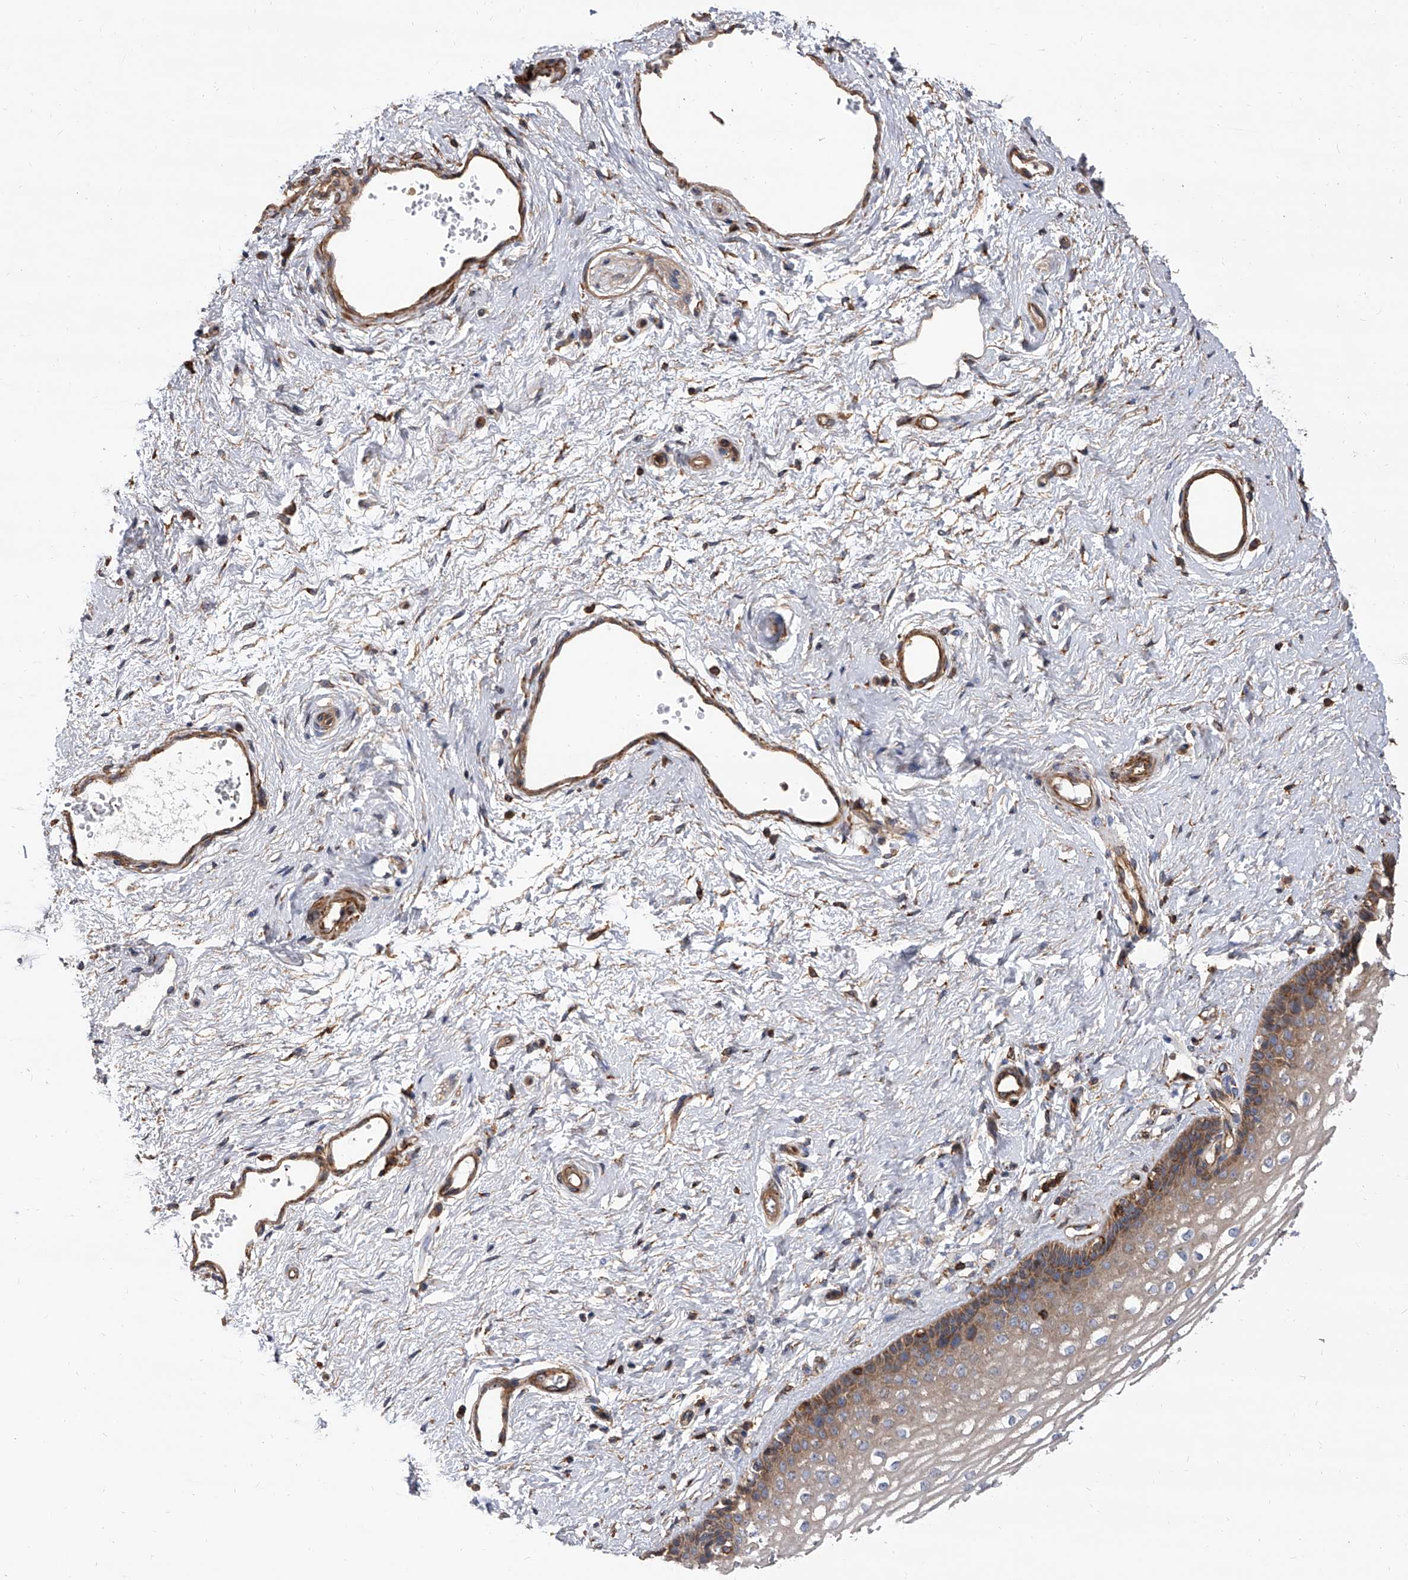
{"staining": {"intensity": "moderate", "quantity": "25%-75%", "location": "cytoplasmic/membranous"}, "tissue": "vagina", "cell_type": "Squamous epithelial cells", "image_type": "normal", "snomed": [{"axis": "morphology", "description": "Normal tissue, NOS"}, {"axis": "topography", "description": "Vagina"}], "caption": "Vagina stained for a protein displays moderate cytoplasmic/membranous positivity in squamous epithelial cells. The protein is stained brown, and the nuclei are stained in blue (DAB IHC with brightfield microscopy, high magnification).", "gene": "PISD", "patient": {"sex": "female", "age": 46}}